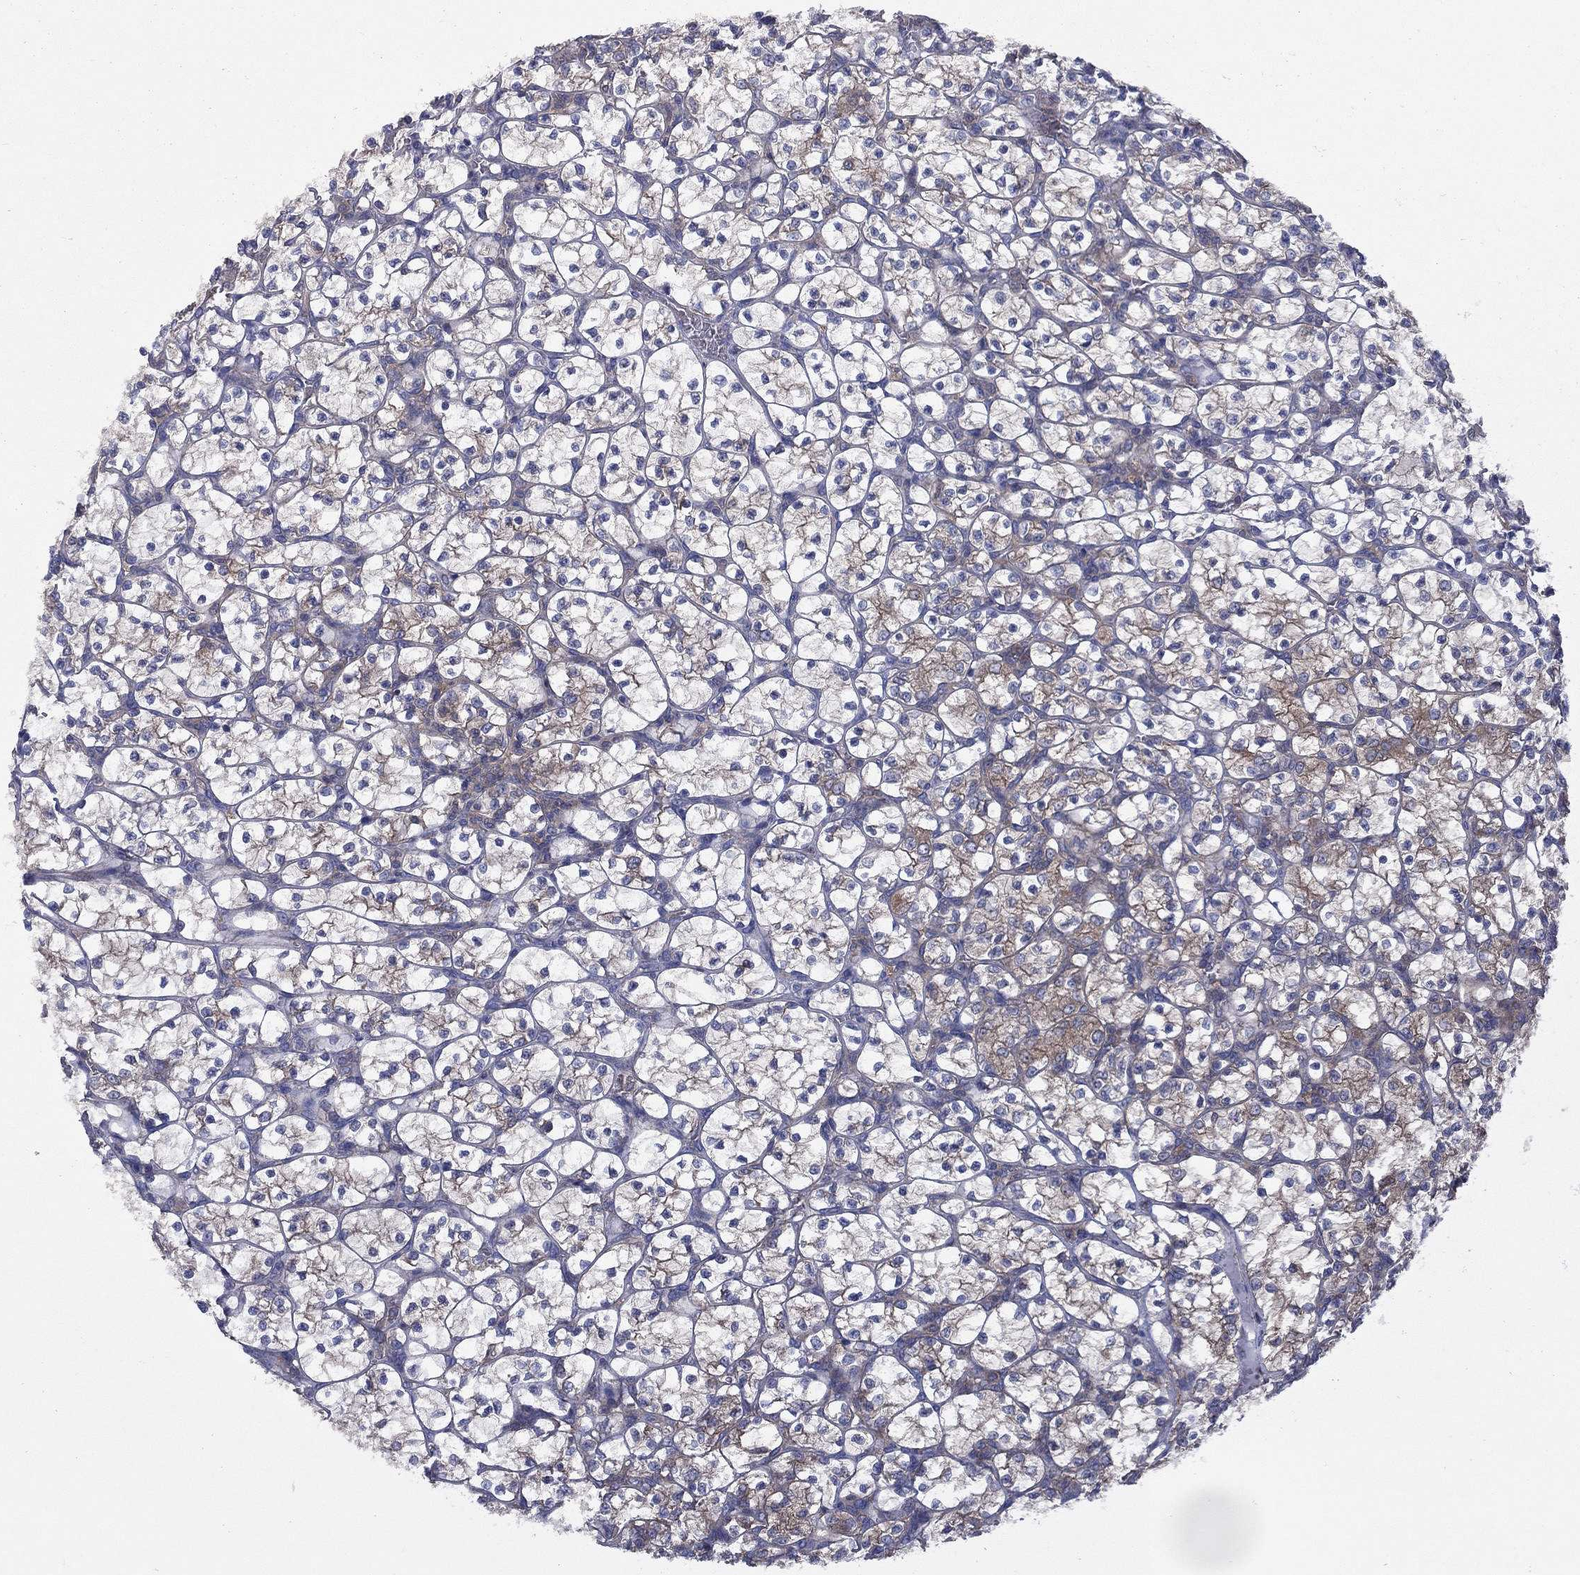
{"staining": {"intensity": "moderate", "quantity": "<25%", "location": "cytoplasmic/membranous"}, "tissue": "renal cancer", "cell_type": "Tumor cells", "image_type": "cancer", "snomed": [{"axis": "morphology", "description": "Adenocarcinoma, NOS"}, {"axis": "topography", "description": "Kidney"}], "caption": "Moderate cytoplasmic/membranous protein positivity is present in about <25% of tumor cells in renal adenocarcinoma.", "gene": "RNF123", "patient": {"sex": "female", "age": 89}}